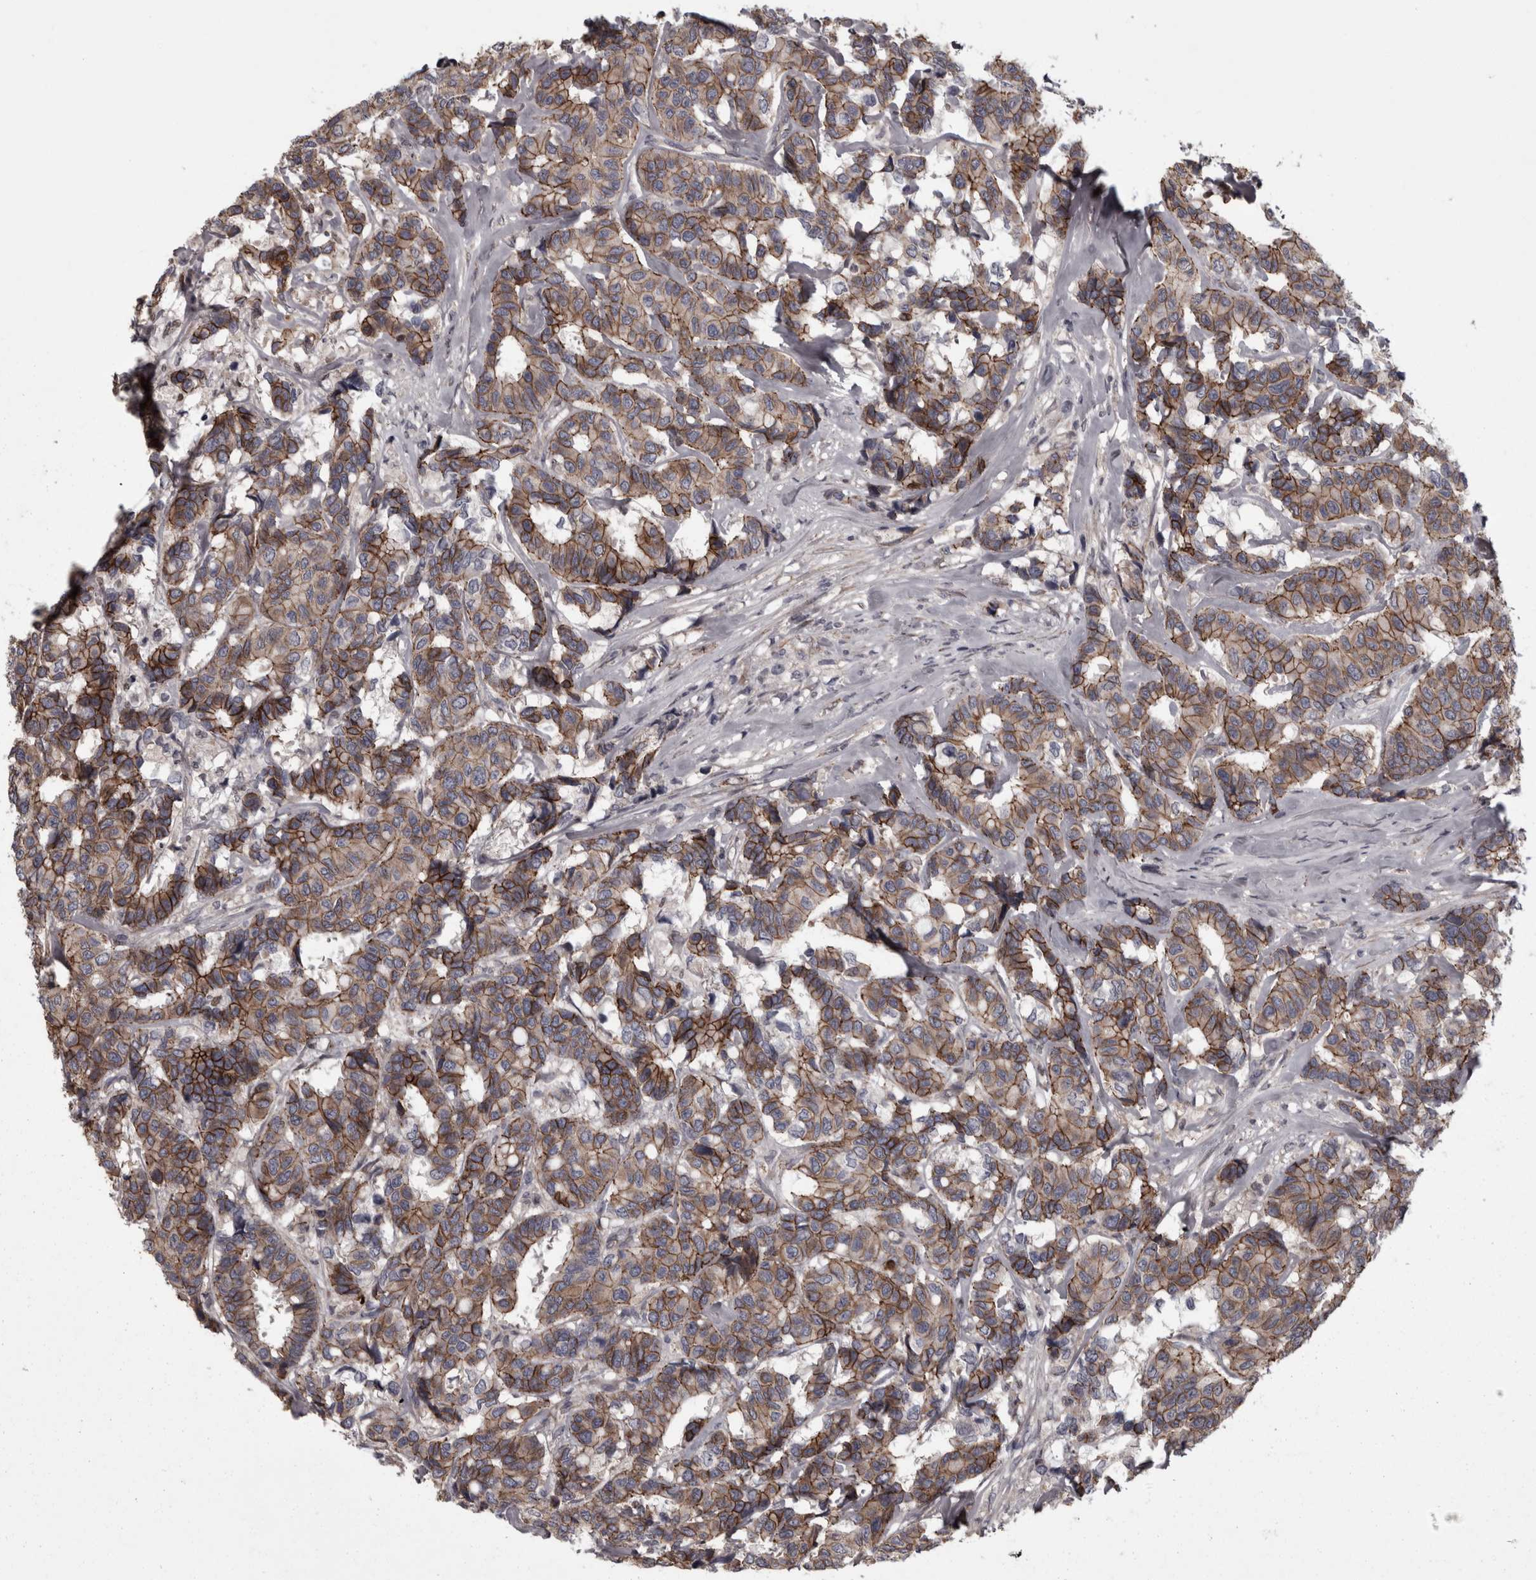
{"staining": {"intensity": "moderate", "quantity": ">75%", "location": "cytoplasmic/membranous"}, "tissue": "breast cancer", "cell_type": "Tumor cells", "image_type": "cancer", "snomed": [{"axis": "morphology", "description": "Duct carcinoma"}, {"axis": "topography", "description": "Breast"}], "caption": "About >75% of tumor cells in human breast cancer demonstrate moderate cytoplasmic/membranous protein expression as visualized by brown immunohistochemical staining.", "gene": "PCDH17", "patient": {"sex": "female", "age": 87}}